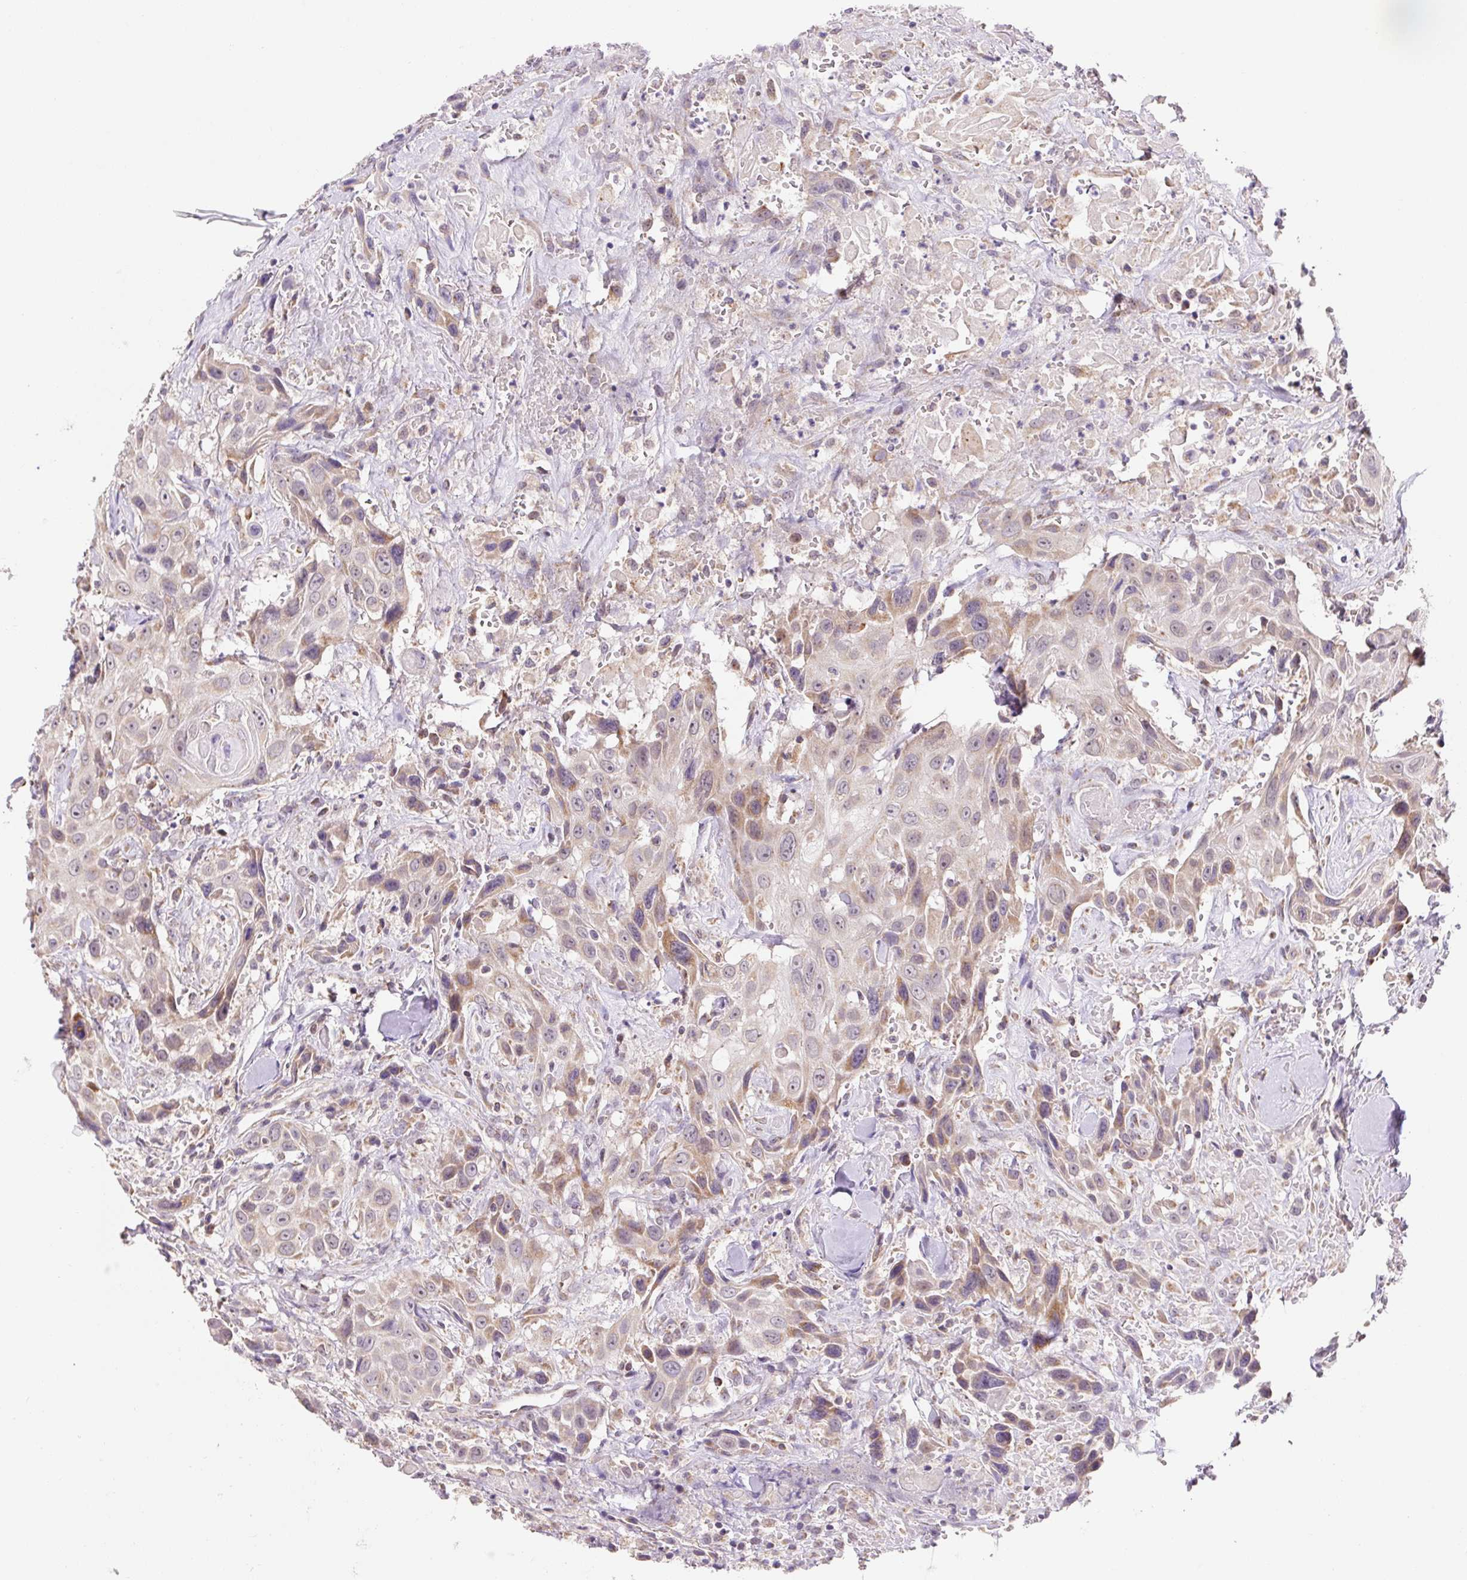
{"staining": {"intensity": "moderate", "quantity": "25%-75%", "location": "cytoplasmic/membranous"}, "tissue": "head and neck cancer", "cell_type": "Tumor cells", "image_type": "cancer", "snomed": [{"axis": "morphology", "description": "Squamous cell carcinoma, NOS"}, {"axis": "topography", "description": "Head-Neck"}], "caption": "Immunohistochemical staining of head and neck squamous cell carcinoma exhibits medium levels of moderate cytoplasmic/membranous positivity in about 25%-75% of tumor cells.", "gene": "MFSD9", "patient": {"sex": "male", "age": 81}}